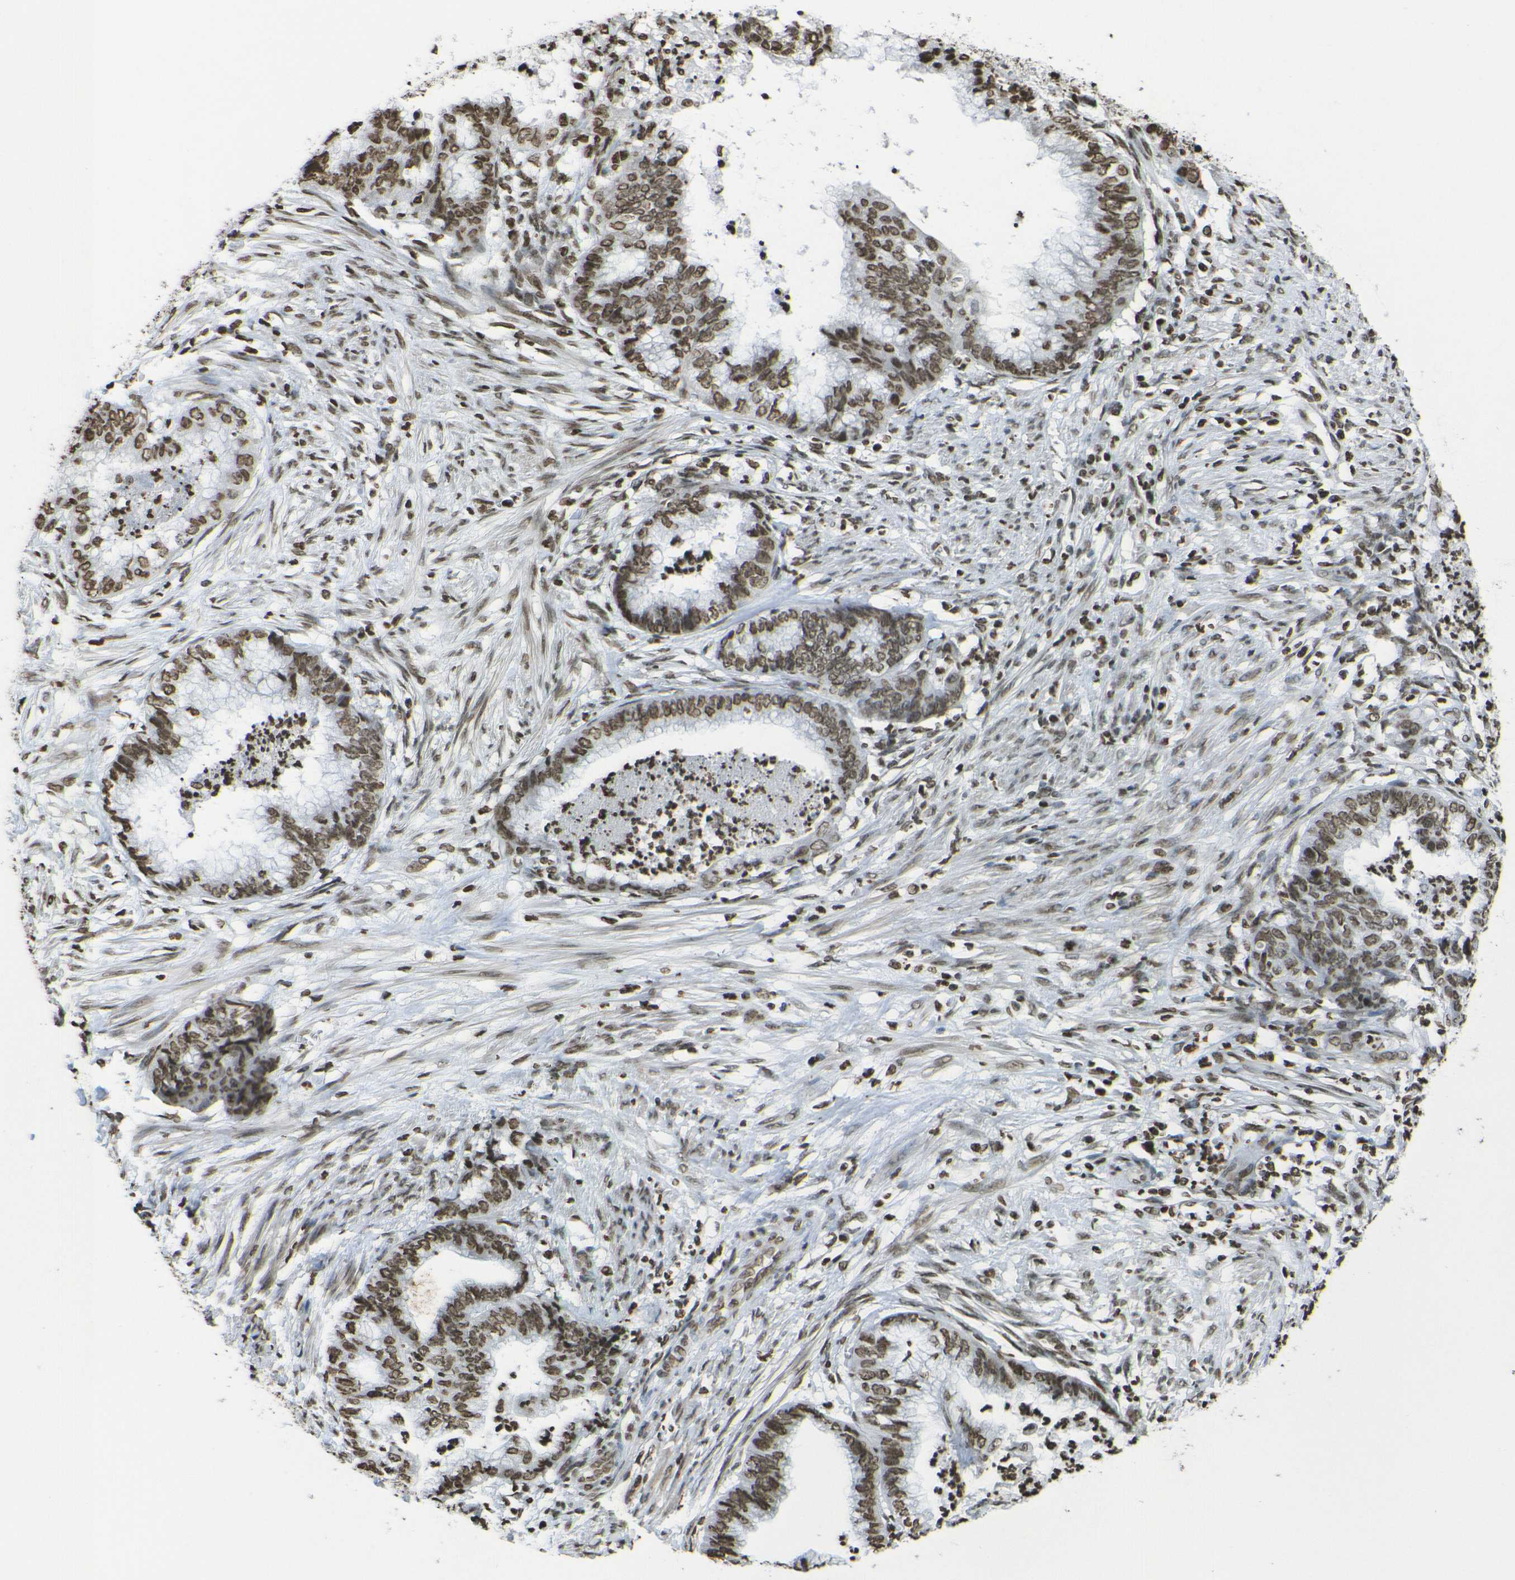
{"staining": {"intensity": "moderate", "quantity": ">75%", "location": "nuclear"}, "tissue": "endometrial cancer", "cell_type": "Tumor cells", "image_type": "cancer", "snomed": [{"axis": "morphology", "description": "Necrosis, NOS"}, {"axis": "morphology", "description": "Adenocarcinoma, NOS"}, {"axis": "topography", "description": "Endometrium"}], "caption": "This is a photomicrograph of immunohistochemistry (IHC) staining of endometrial cancer (adenocarcinoma), which shows moderate staining in the nuclear of tumor cells.", "gene": "H4C16", "patient": {"sex": "female", "age": 79}}